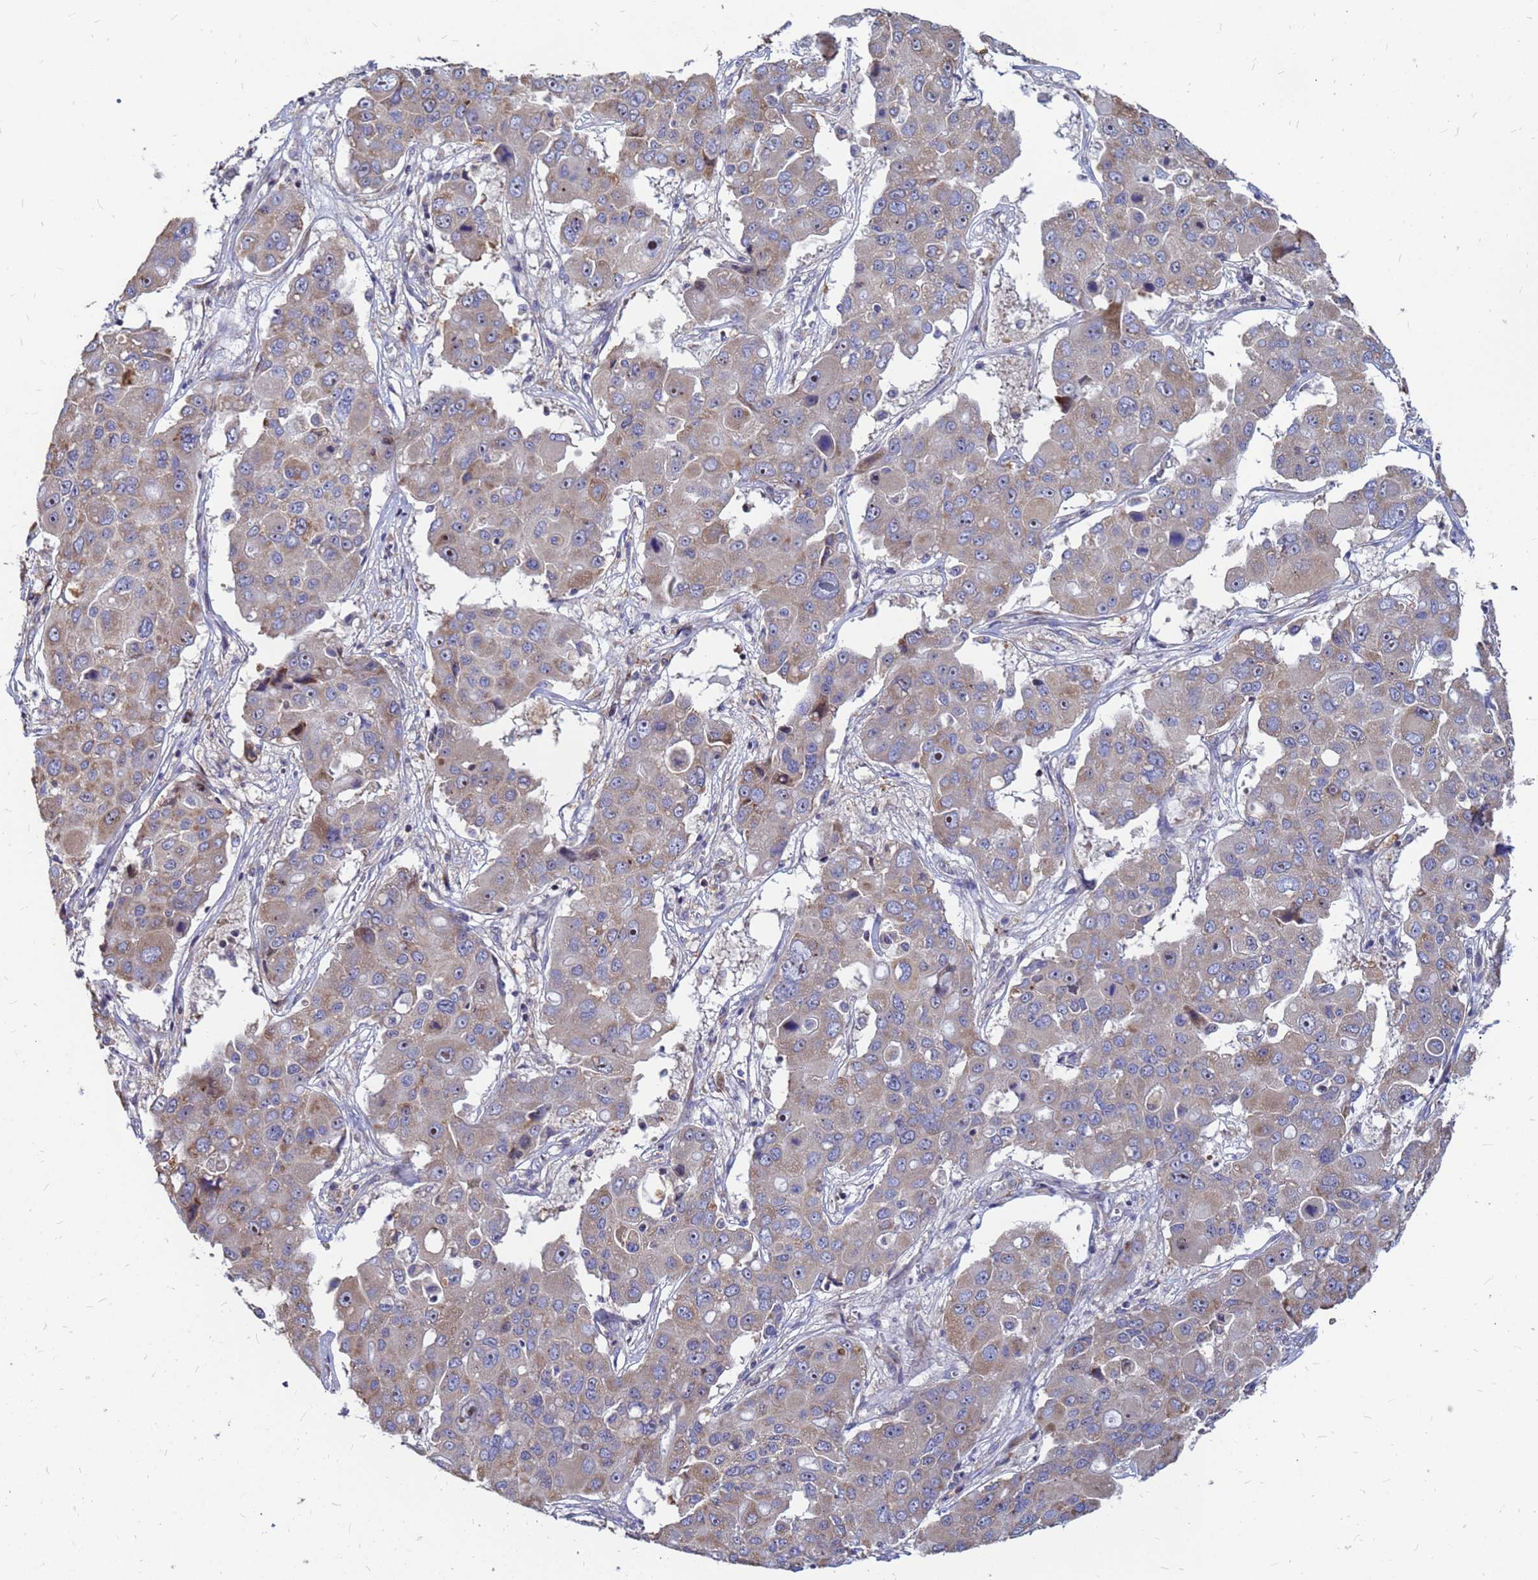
{"staining": {"intensity": "weak", "quantity": "25%-75%", "location": "cytoplasmic/membranous,nuclear"}, "tissue": "liver cancer", "cell_type": "Tumor cells", "image_type": "cancer", "snomed": [{"axis": "morphology", "description": "Cholangiocarcinoma"}, {"axis": "topography", "description": "Liver"}], "caption": "An IHC histopathology image of neoplastic tissue is shown. Protein staining in brown shows weak cytoplasmic/membranous and nuclear positivity in liver cancer within tumor cells.", "gene": "MOB2", "patient": {"sex": "male", "age": 67}}